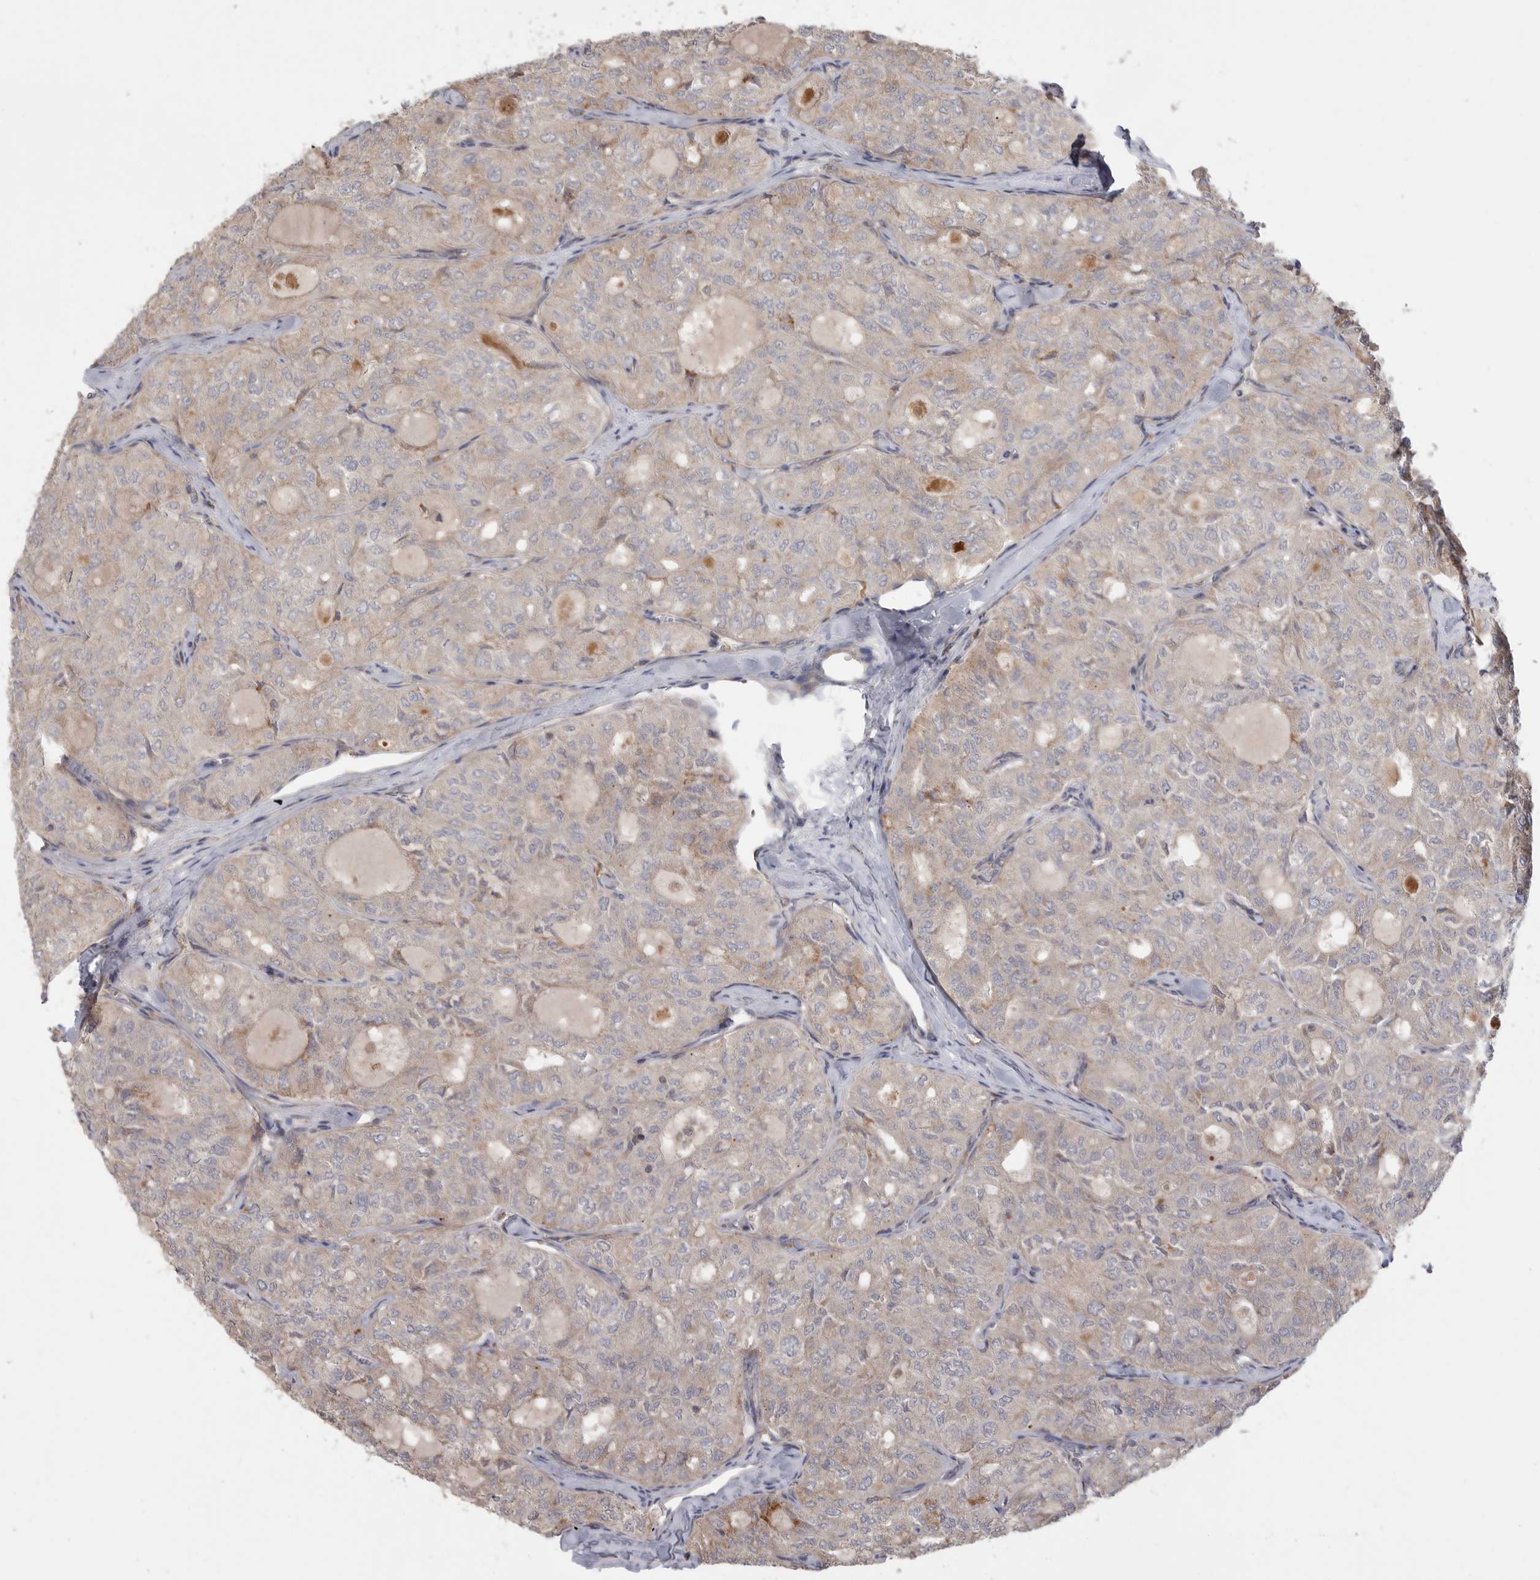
{"staining": {"intensity": "weak", "quantity": "<25%", "location": "cytoplasmic/membranous"}, "tissue": "thyroid cancer", "cell_type": "Tumor cells", "image_type": "cancer", "snomed": [{"axis": "morphology", "description": "Follicular adenoma carcinoma, NOS"}, {"axis": "topography", "description": "Thyroid gland"}], "caption": "This is an immunohistochemistry (IHC) micrograph of human thyroid cancer. There is no staining in tumor cells.", "gene": "ZNF232", "patient": {"sex": "male", "age": 75}}